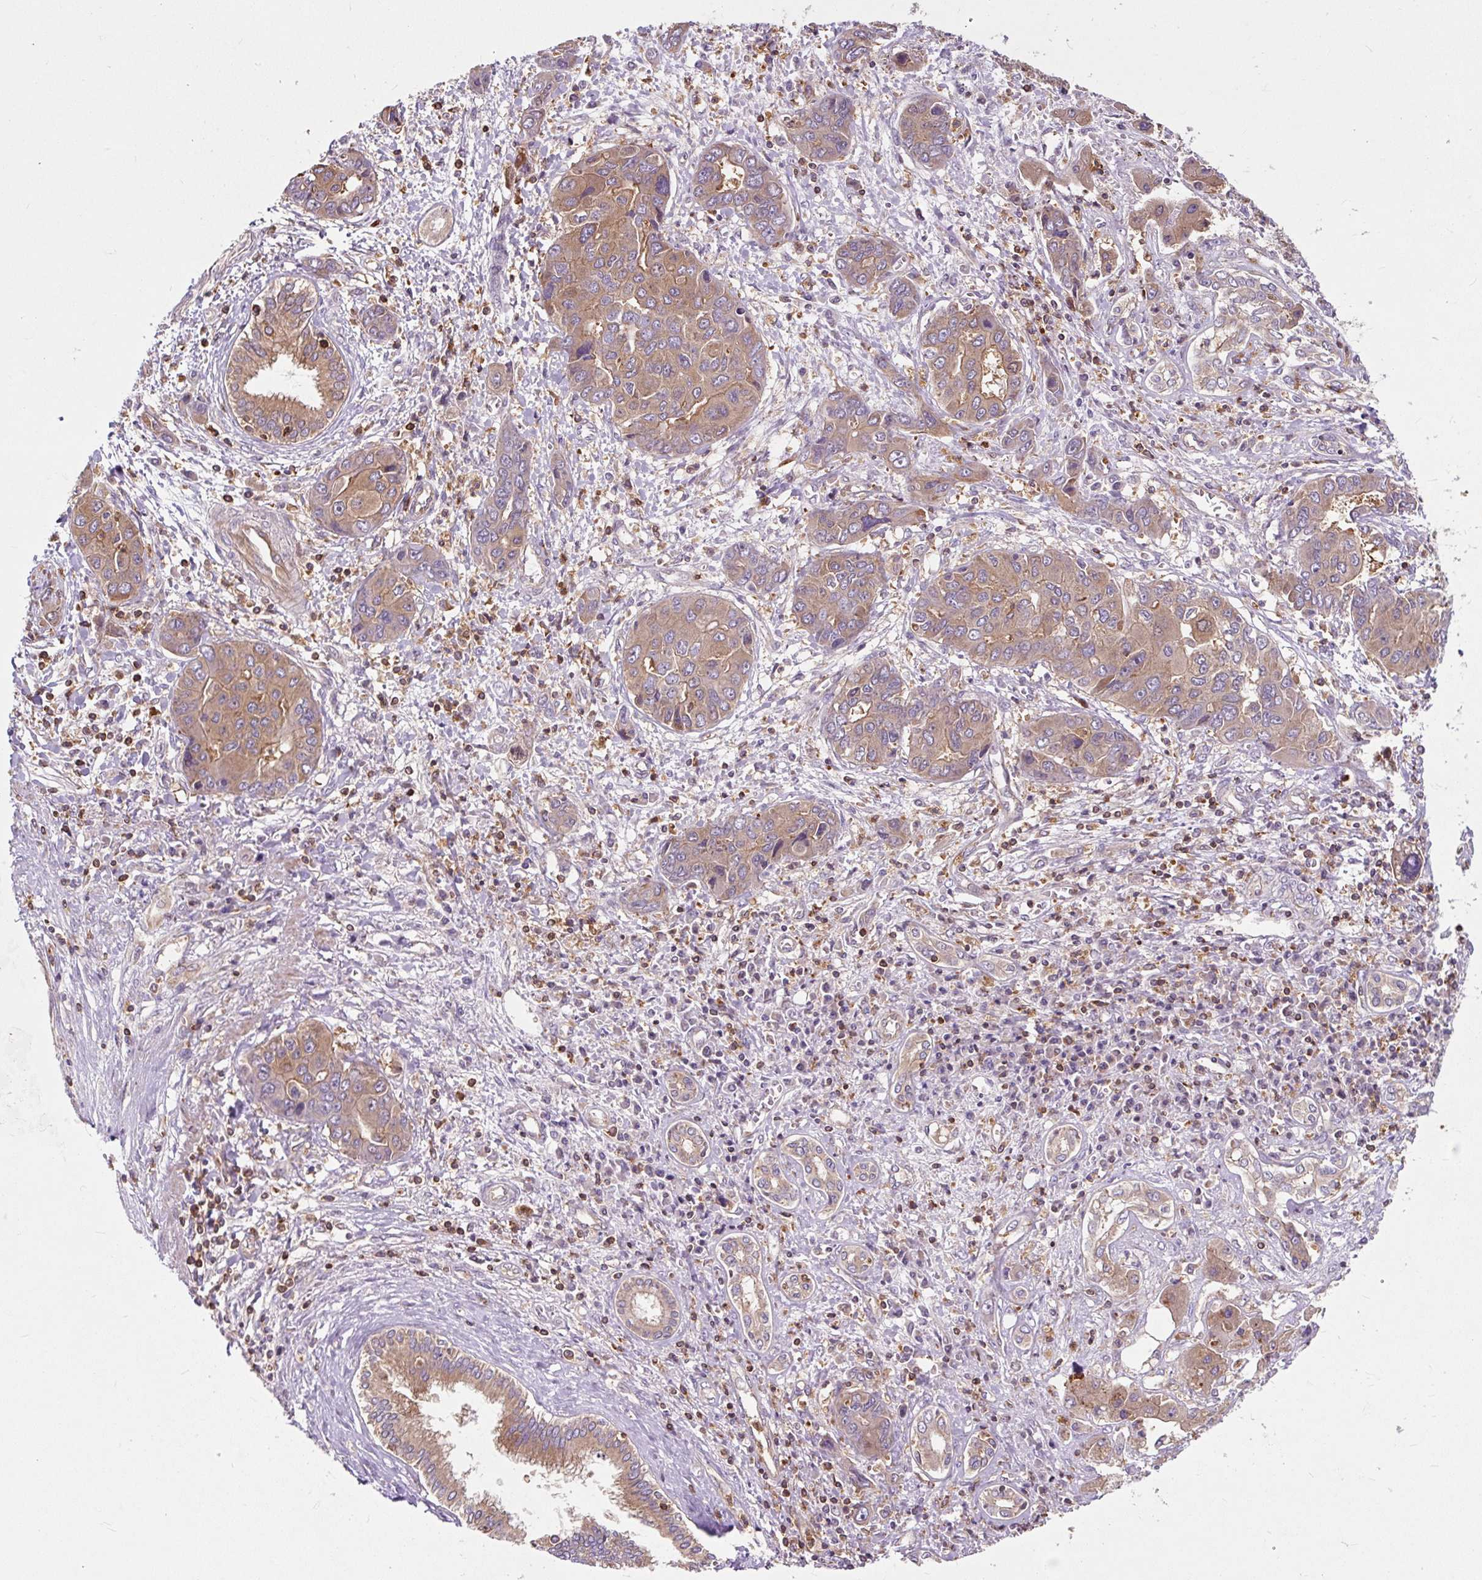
{"staining": {"intensity": "moderate", "quantity": ">75%", "location": "cytoplasmic/membranous"}, "tissue": "liver cancer", "cell_type": "Tumor cells", "image_type": "cancer", "snomed": [{"axis": "morphology", "description": "Cholangiocarcinoma"}, {"axis": "topography", "description": "Liver"}], "caption": "Liver cancer (cholangiocarcinoma) stained with a protein marker shows moderate staining in tumor cells.", "gene": "CISD3", "patient": {"sex": "male", "age": 67}}